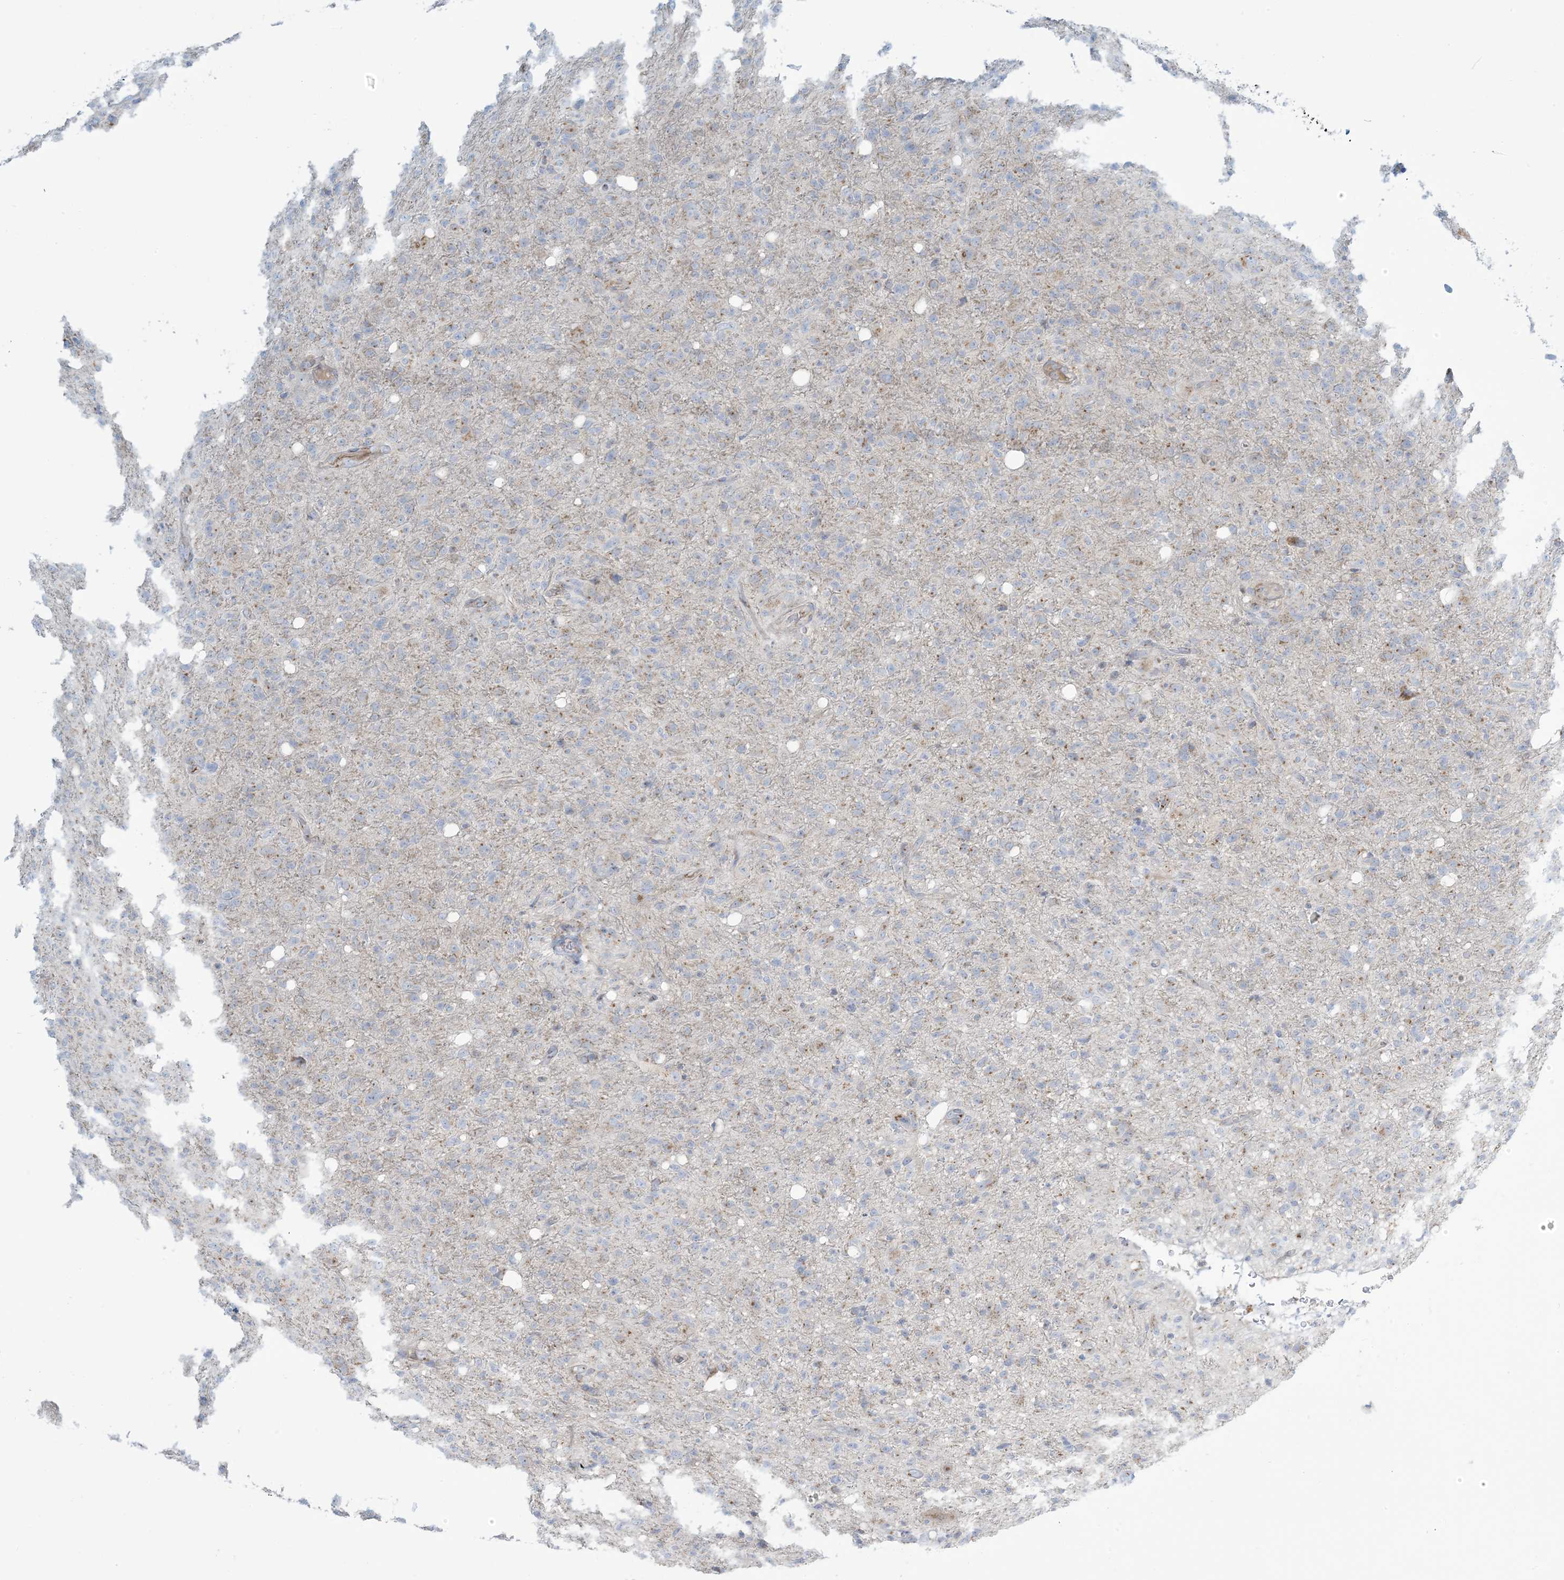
{"staining": {"intensity": "weak", "quantity": "<25%", "location": "cytoplasmic/membranous"}, "tissue": "glioma", "cell_type": "Tumor cells", "image_type": "cancer", "snomed": [{"axis": "morphology", "description": "Glioma, malignant, High grade"}, {"axis": "topography", "description": "Brain"}], "caption": "High power microscopy image of an immunohistochemistry micrograph of malignant glioma (high-grade), revealing no significant positivity in tumor cells.", "gene": "AFTPH", "patient": {"sex": "female", "age": 57}}